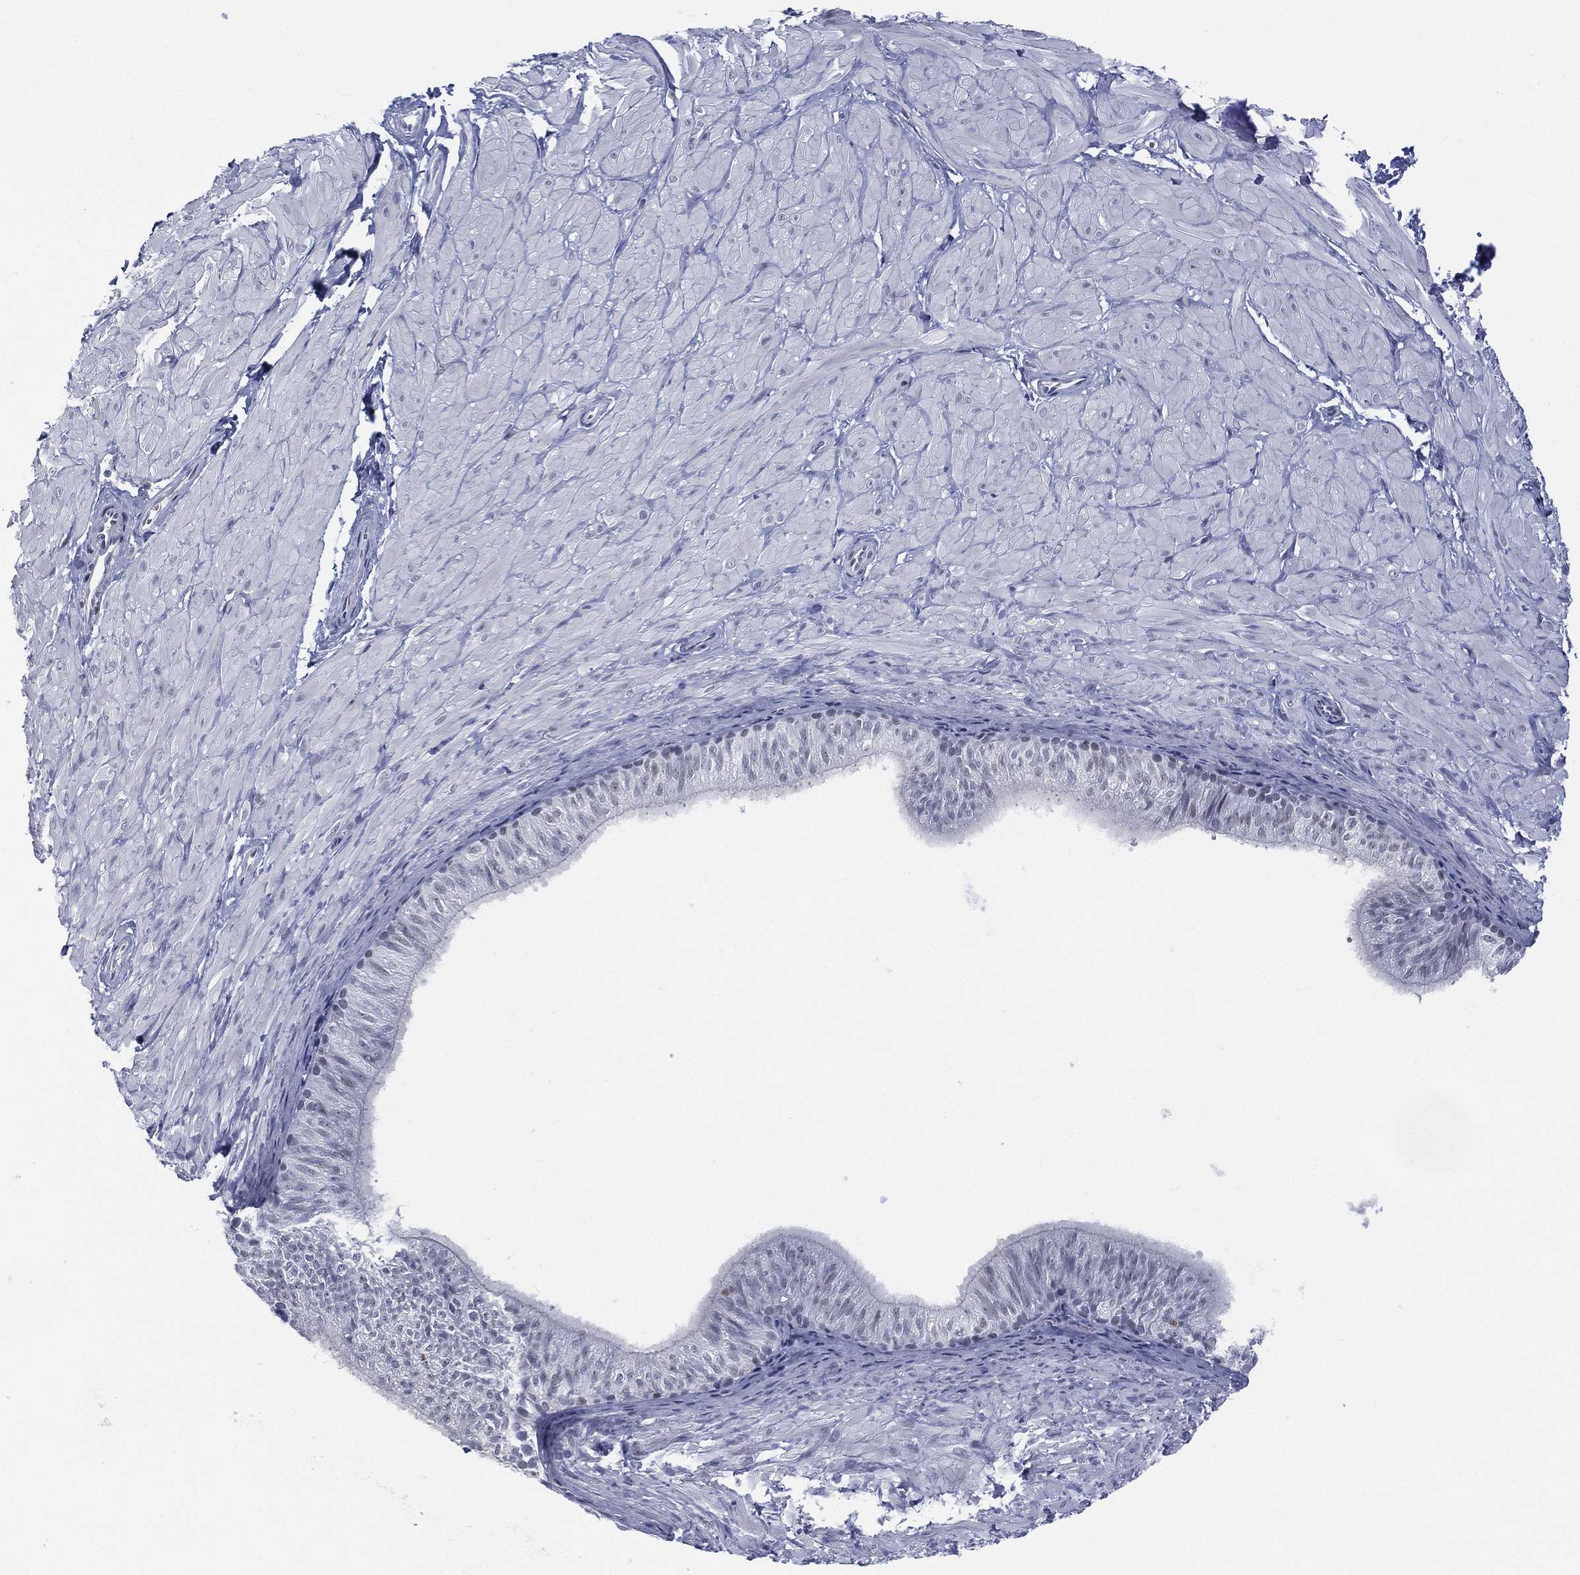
{"staining": {"intensity": "negative", "quantity": "none", "location": "none"}, "tissue": "soft tissue", "cell_type": "Fibroblasts", "image_type": "normal", "snomed": [{"axis": "morphology", "description": "Normal tissue, NOS"}, {"axis": "topography", "description": "Smooth muscle"}, {"axis": "topography", "description": "Peripheral nerve tissue"}], "caption": "The IHC image has no significant positivity in fibroblasts of soft tissue.", "gene": "ZNF711", "patient": {"sex": "male", "age": 22}}